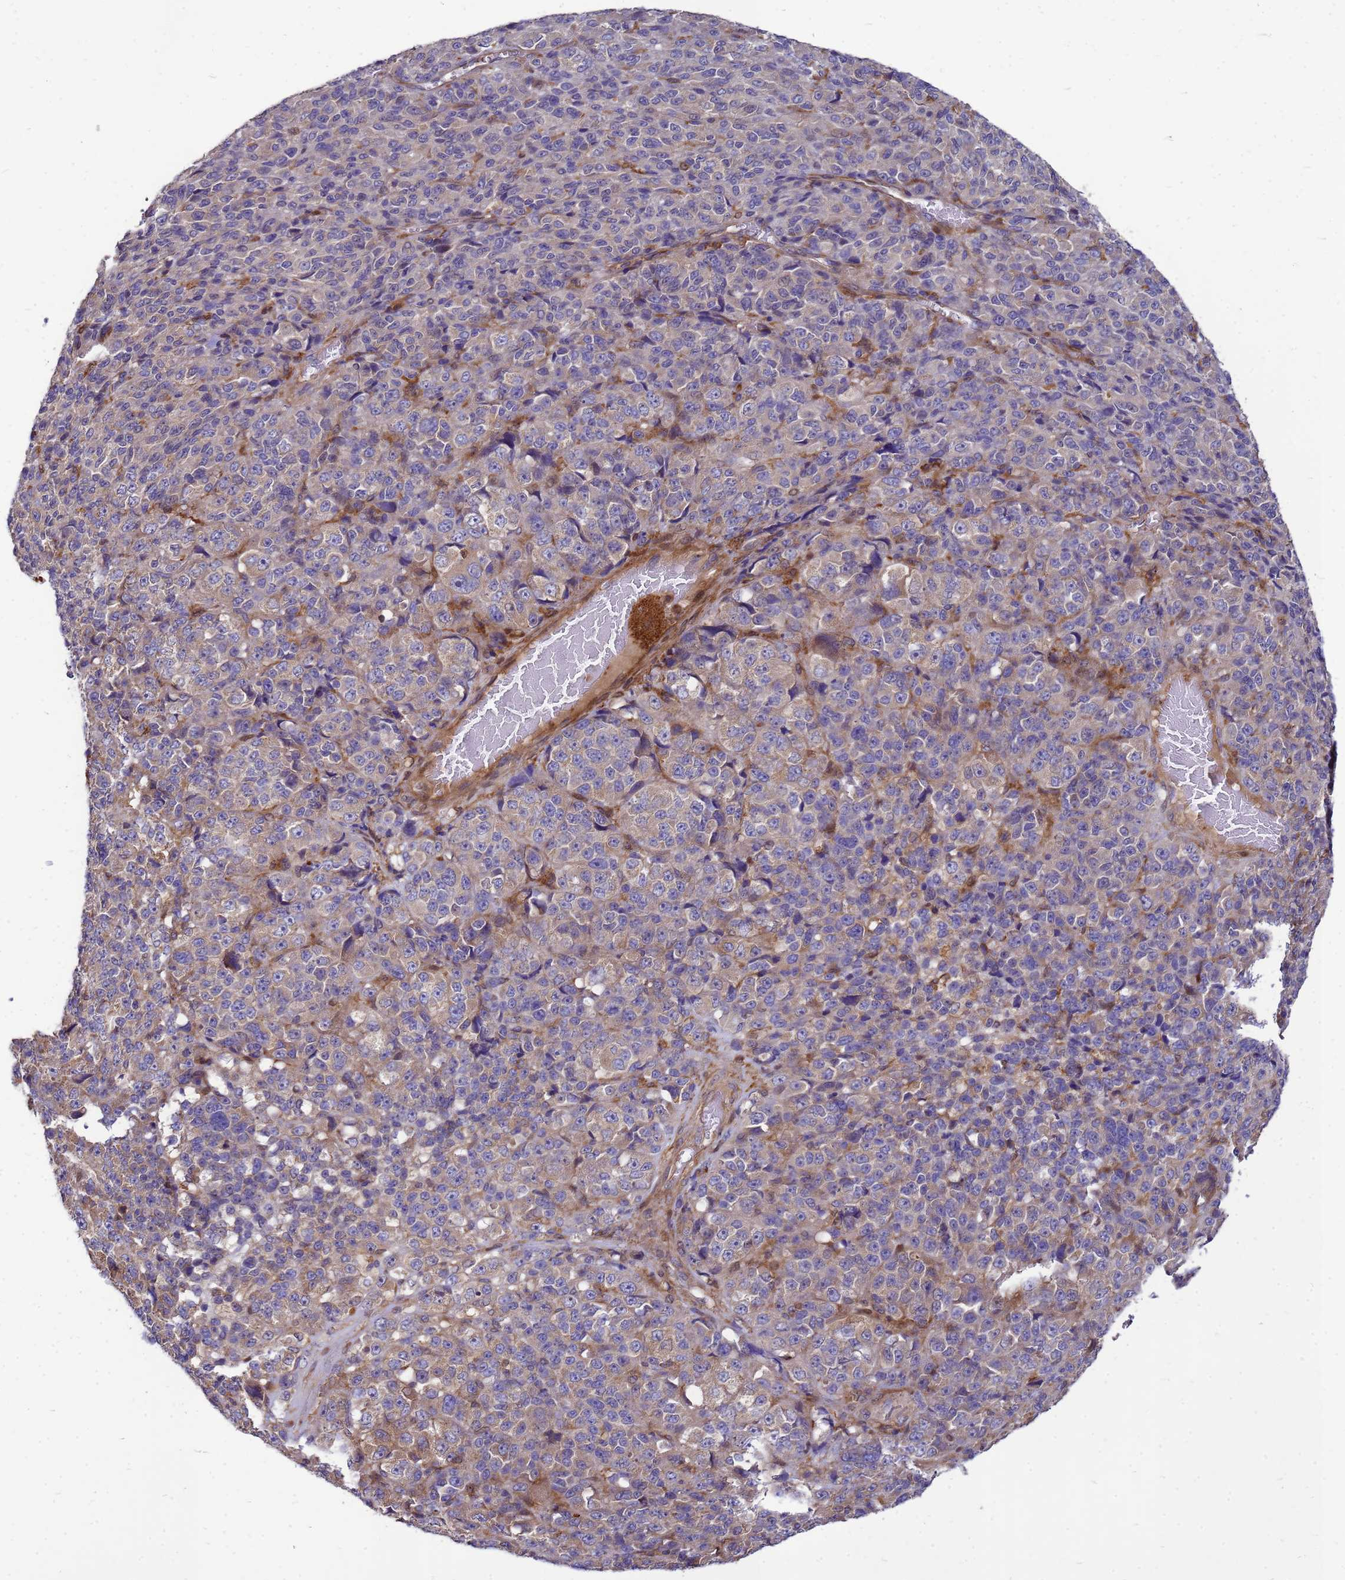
{"staining": {"intensity": "weak", "quantity": "<25%", "location": "cytoplasmic/membranous"}, "tissue": "melanoma", "cell_type": "Tumor cells", "image_type": "cancer", "snomed": [{"axis": "morphology", "description": "Malignant melanoma, Metastatic site"}, {"axis": "topography", "description": "Brain"}], "caption": "Tumor cells are negative for brown protein staining in malignant melanoma (metastatic site).", "gene": "RNF215", "patient": {"sex": "female", "age": 56}}